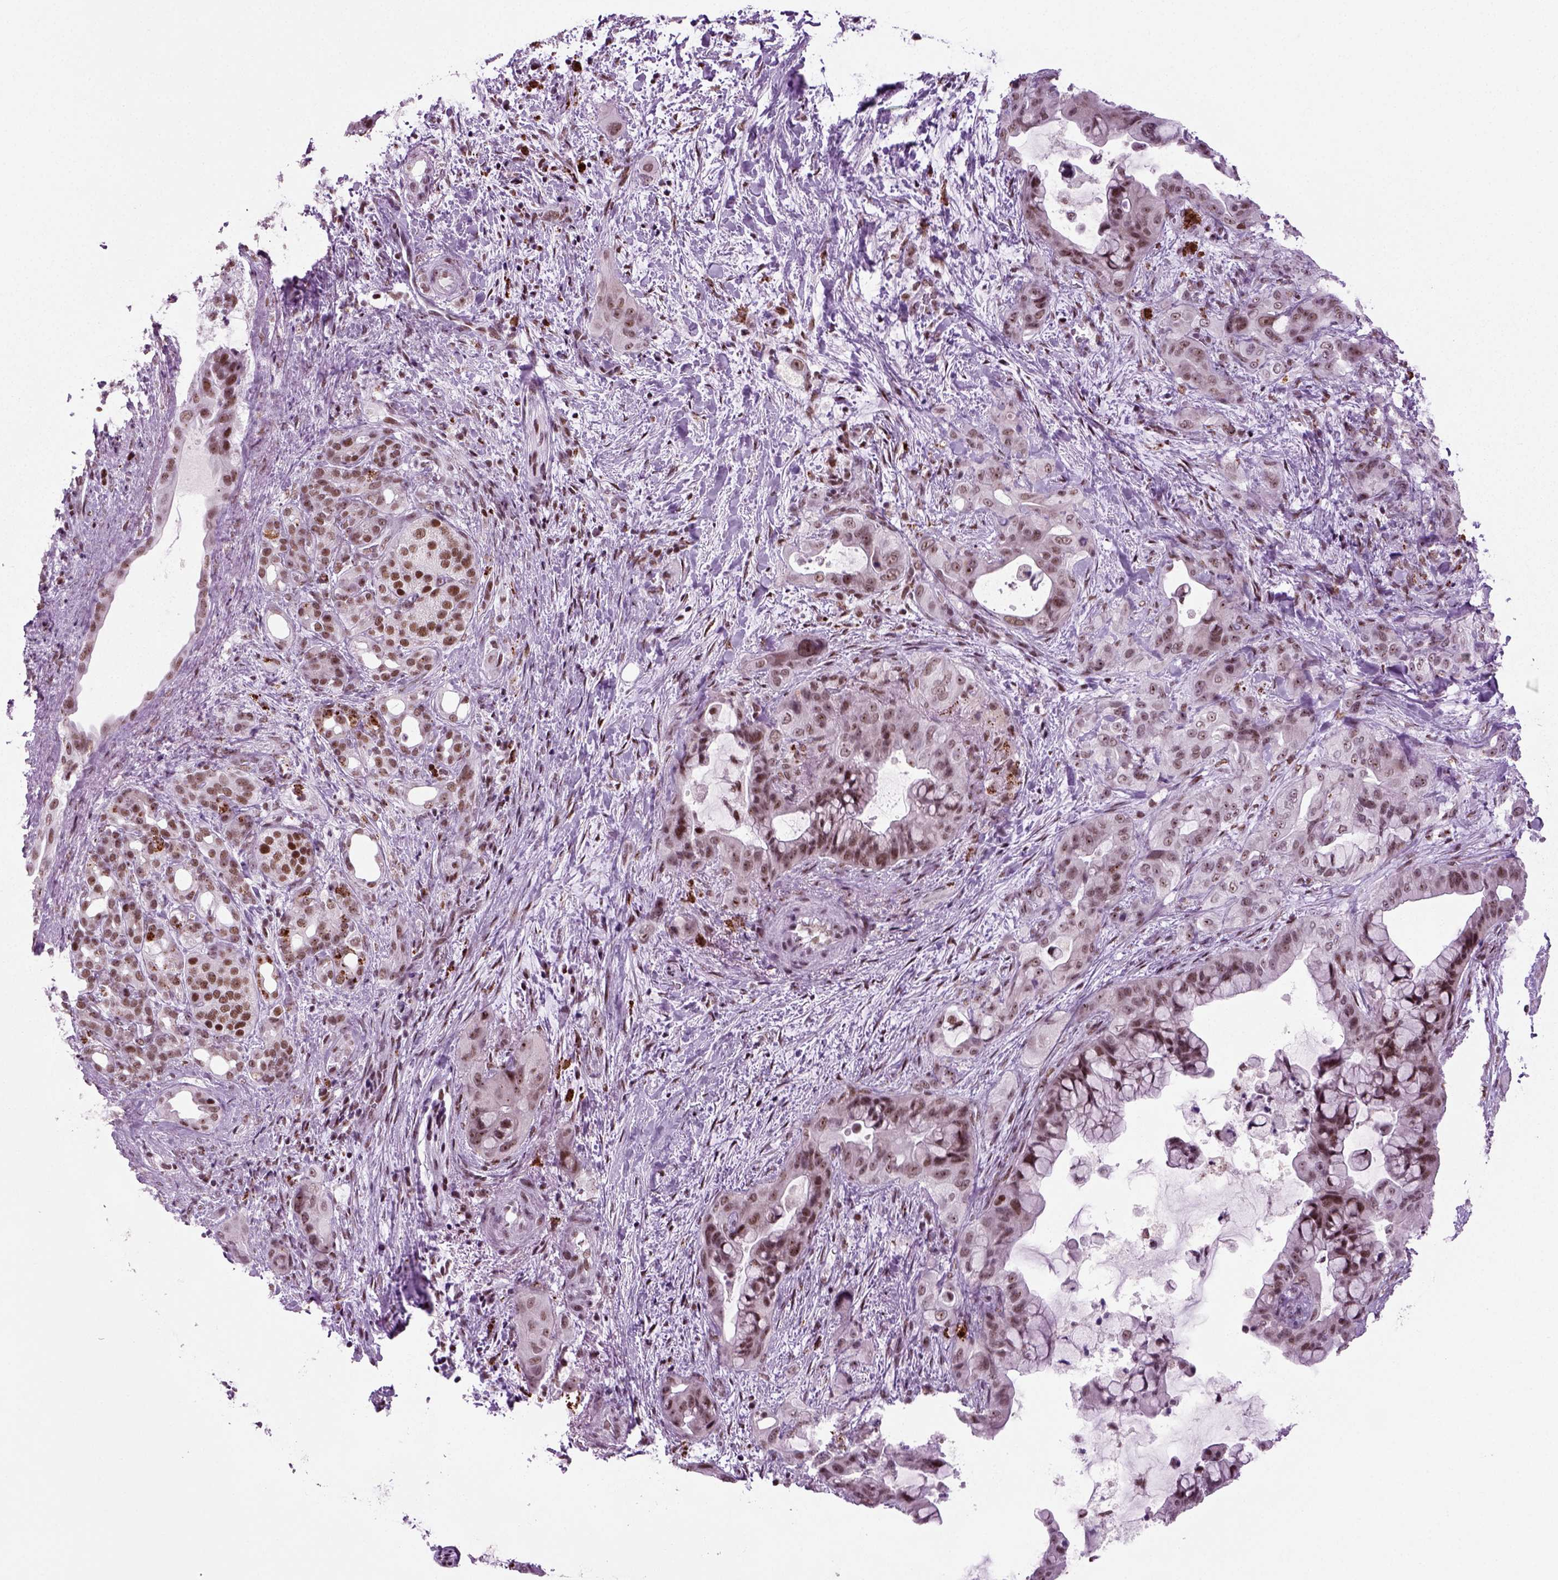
{"staining": {"intensity": "moderate", "quantity": "<25%", "location": "nuclear"}, "tissue": "pancreatic cancer", "cell_type": "Tumor cells", "image_type": "cancer", "snomed": [{"axis": "morphology", "description": "Adenocarcinoma, NOS"}, {"axis": "topography", "description": "Pancreas"}], "caption": "Protein expression analysis of human adenocarcinoma (pancreatic) reveals moderate nuclear staining in approximately <25% of tumor cells. The staining was performed using DAB, with brown indicating positive protein expression. Nuclei are stained blue with hematoxylin.", "gene": "RCOR3", "patient": {"sex": "male", "age": 71}}